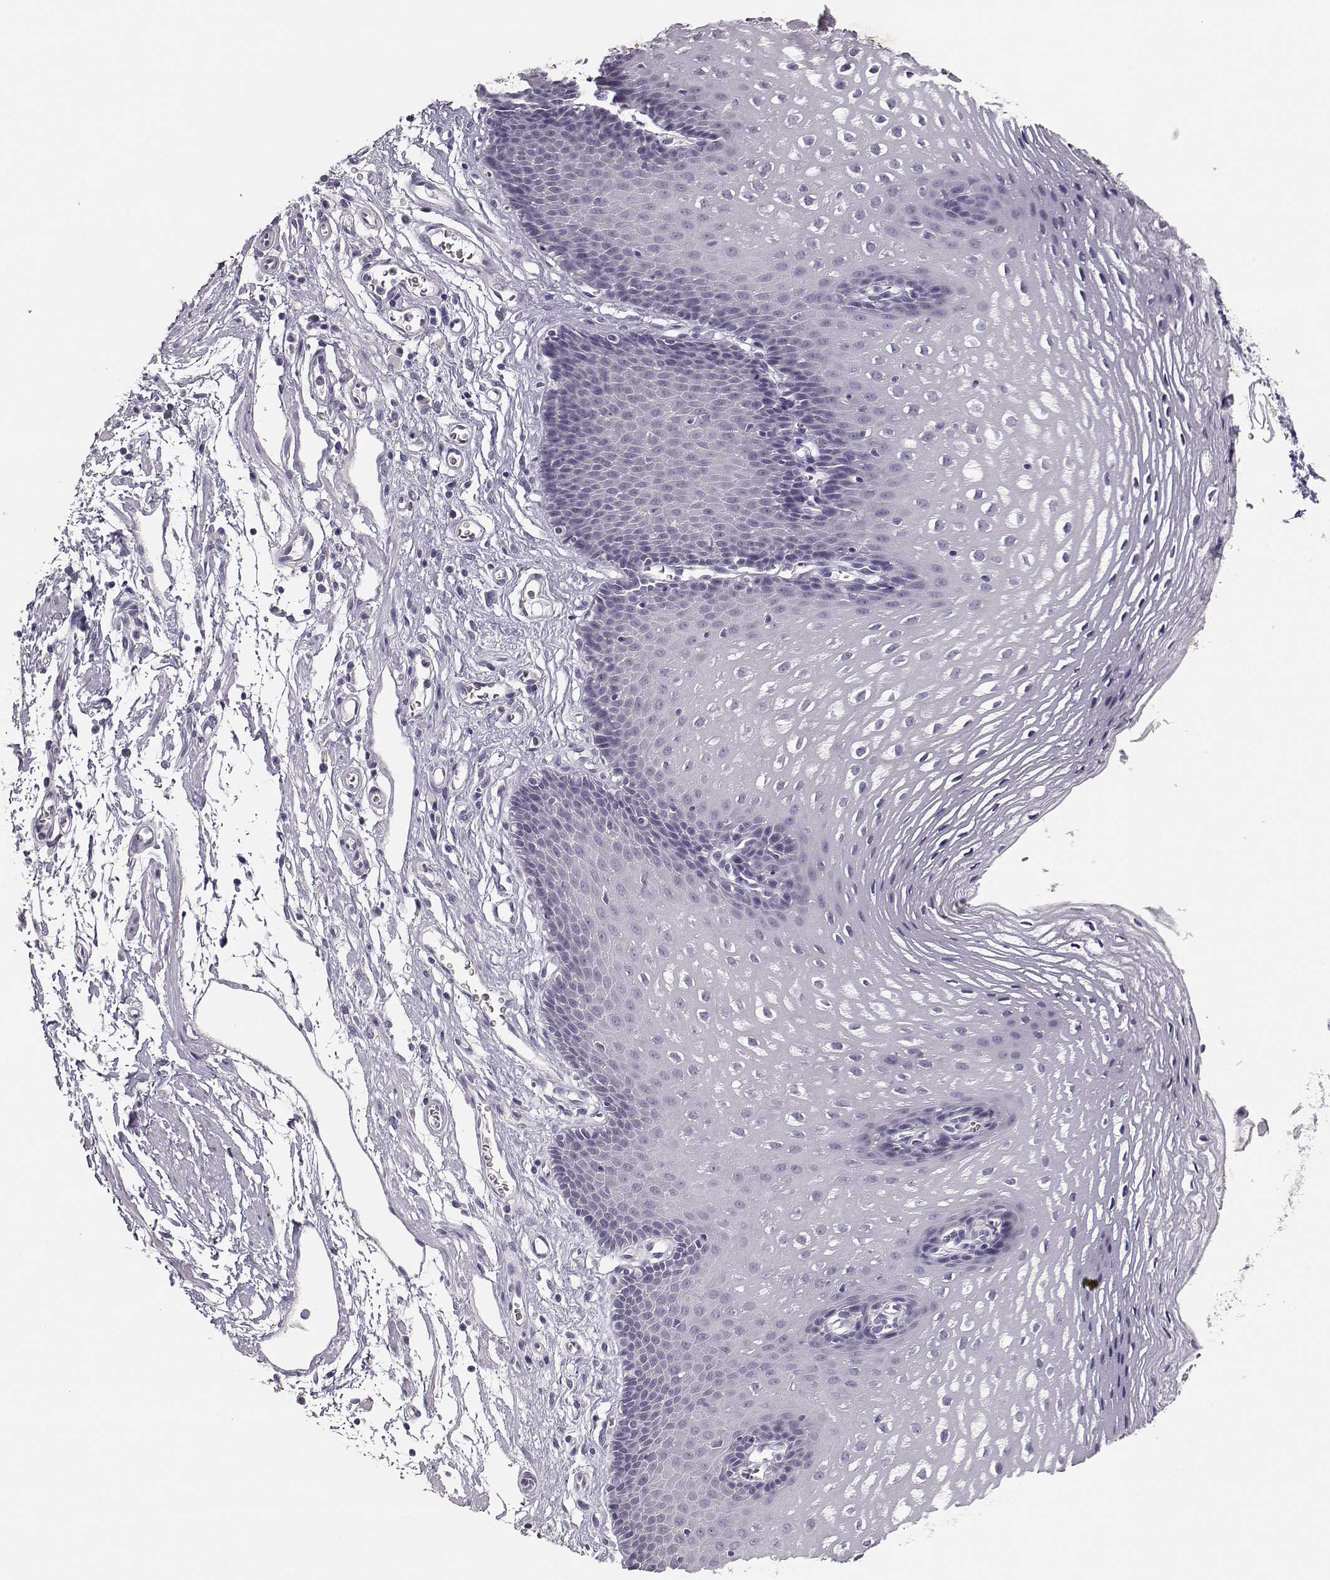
{"staining": {"intensity": "negative", "quantity": "none", "location": "none"}, "tissue": "esophagus", "cell_type": "Squamous epithelial cells", "image_type": "normal", "snomed": [{"axis": "morphology", "description": "Normal tissue, NOS"}, {"axis": "topography", "description": "Esophagus"}], "caption": "DAB immunohistochemical staining of unremarkable esophagus reveals no significant staining in squamous epithelial cells. (DAB IHC with hematoxylin counter stain).", "gene": "MAGEC1", "patient": {"sex": "male", "age": 72}}